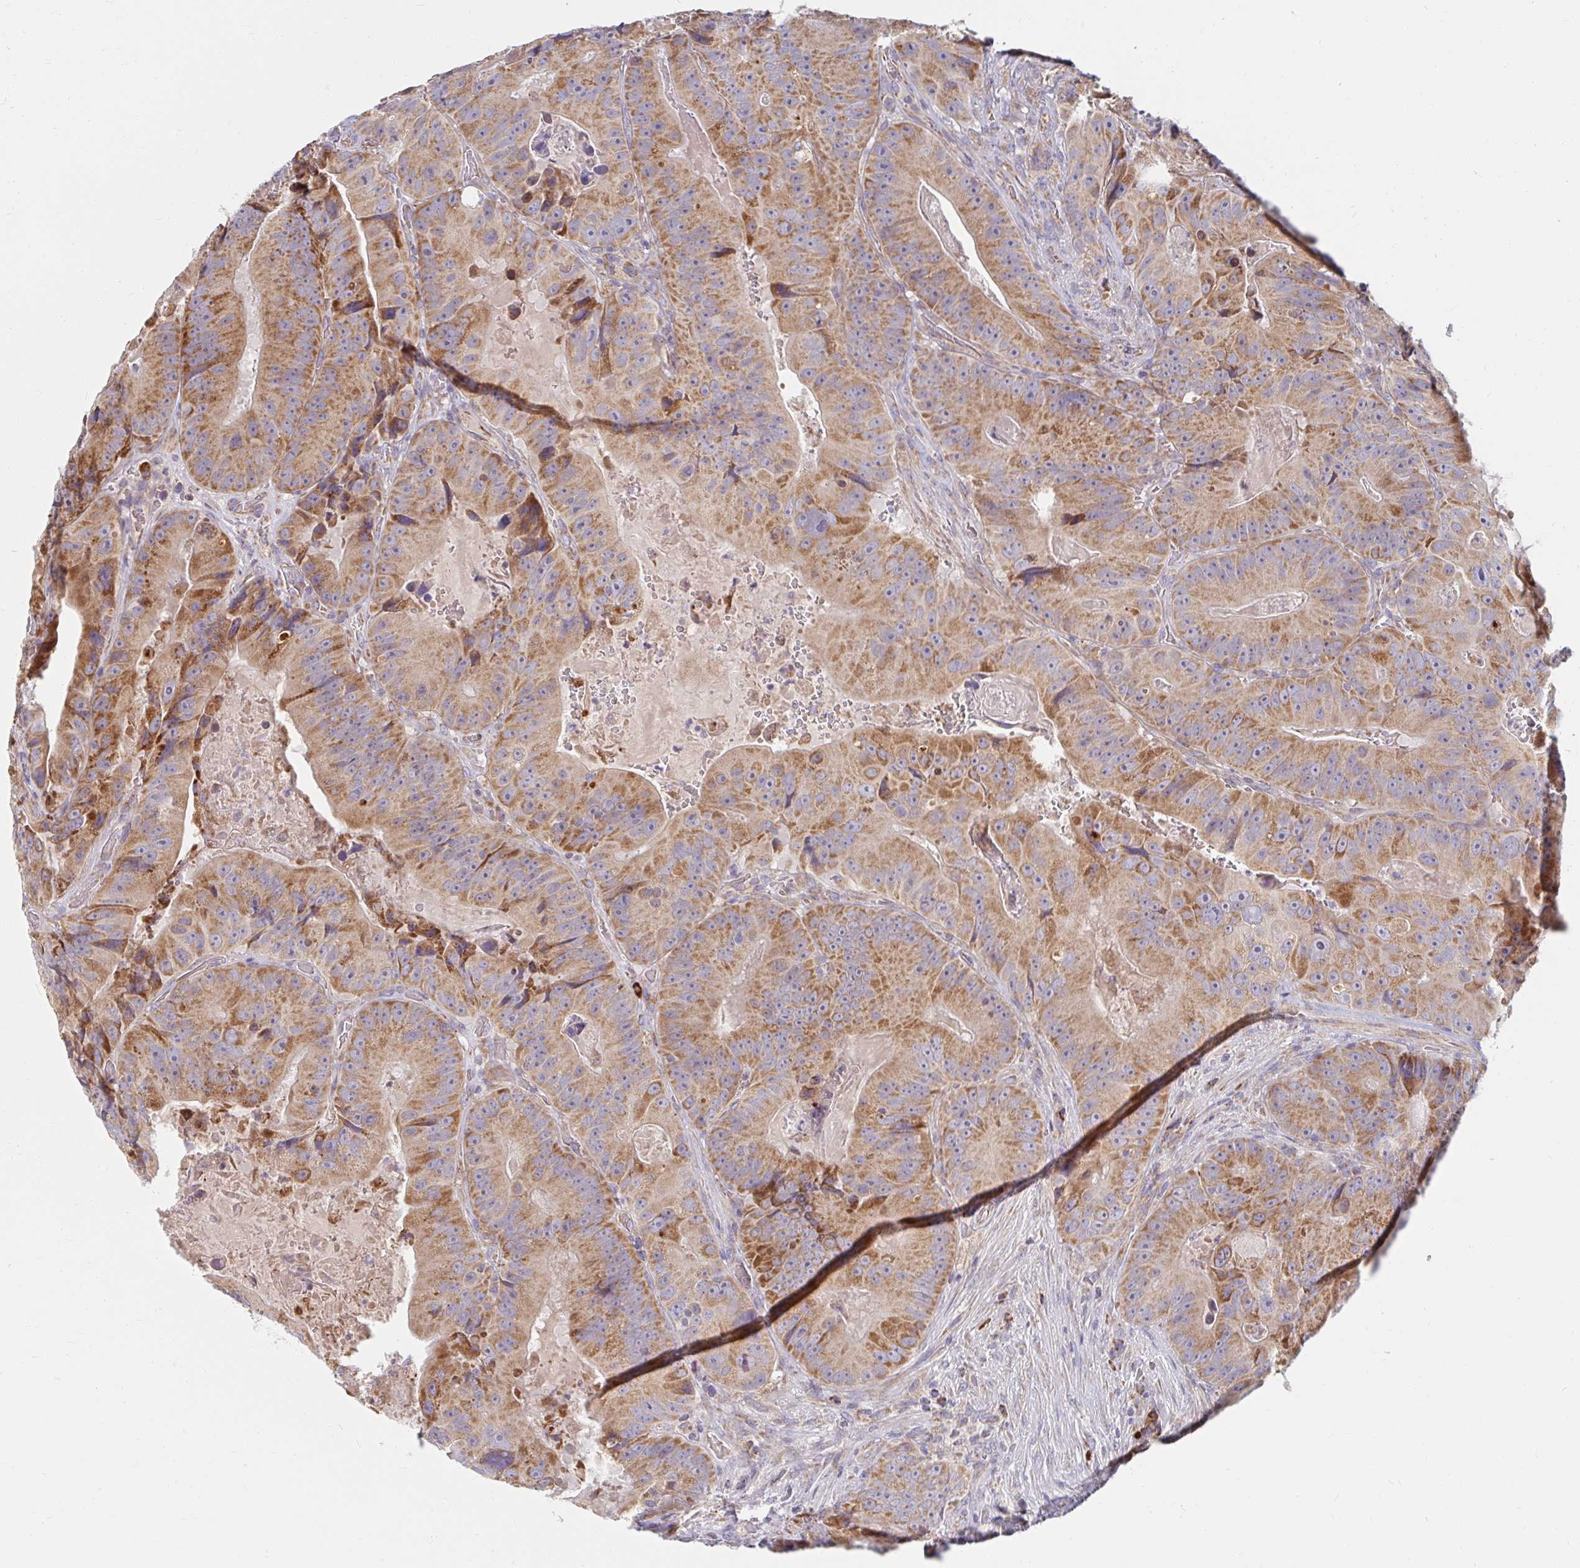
{"staining": {"intensity": "moderate", "quantity": ">75%", "location": "cytoplasmic/membranous"}, "tissue": "colorectal cancer", "cell_type": "Tumor cells", "image_type": "cancer", "snomed": [{"axis": "morphology", "description": "Adenocarcinoma, NOS"}, {"axis": "topography", "description": "Colon"}], "caption": "Approximately >75% of tumor cells in human adenocarcinoma (colorectal) display moderate cytoplasmic/membranous protein positivity as visualized by brown immunohistochemical staining.", "gene": "SKP2", "patient": {"sex": "female", "age": 86}}